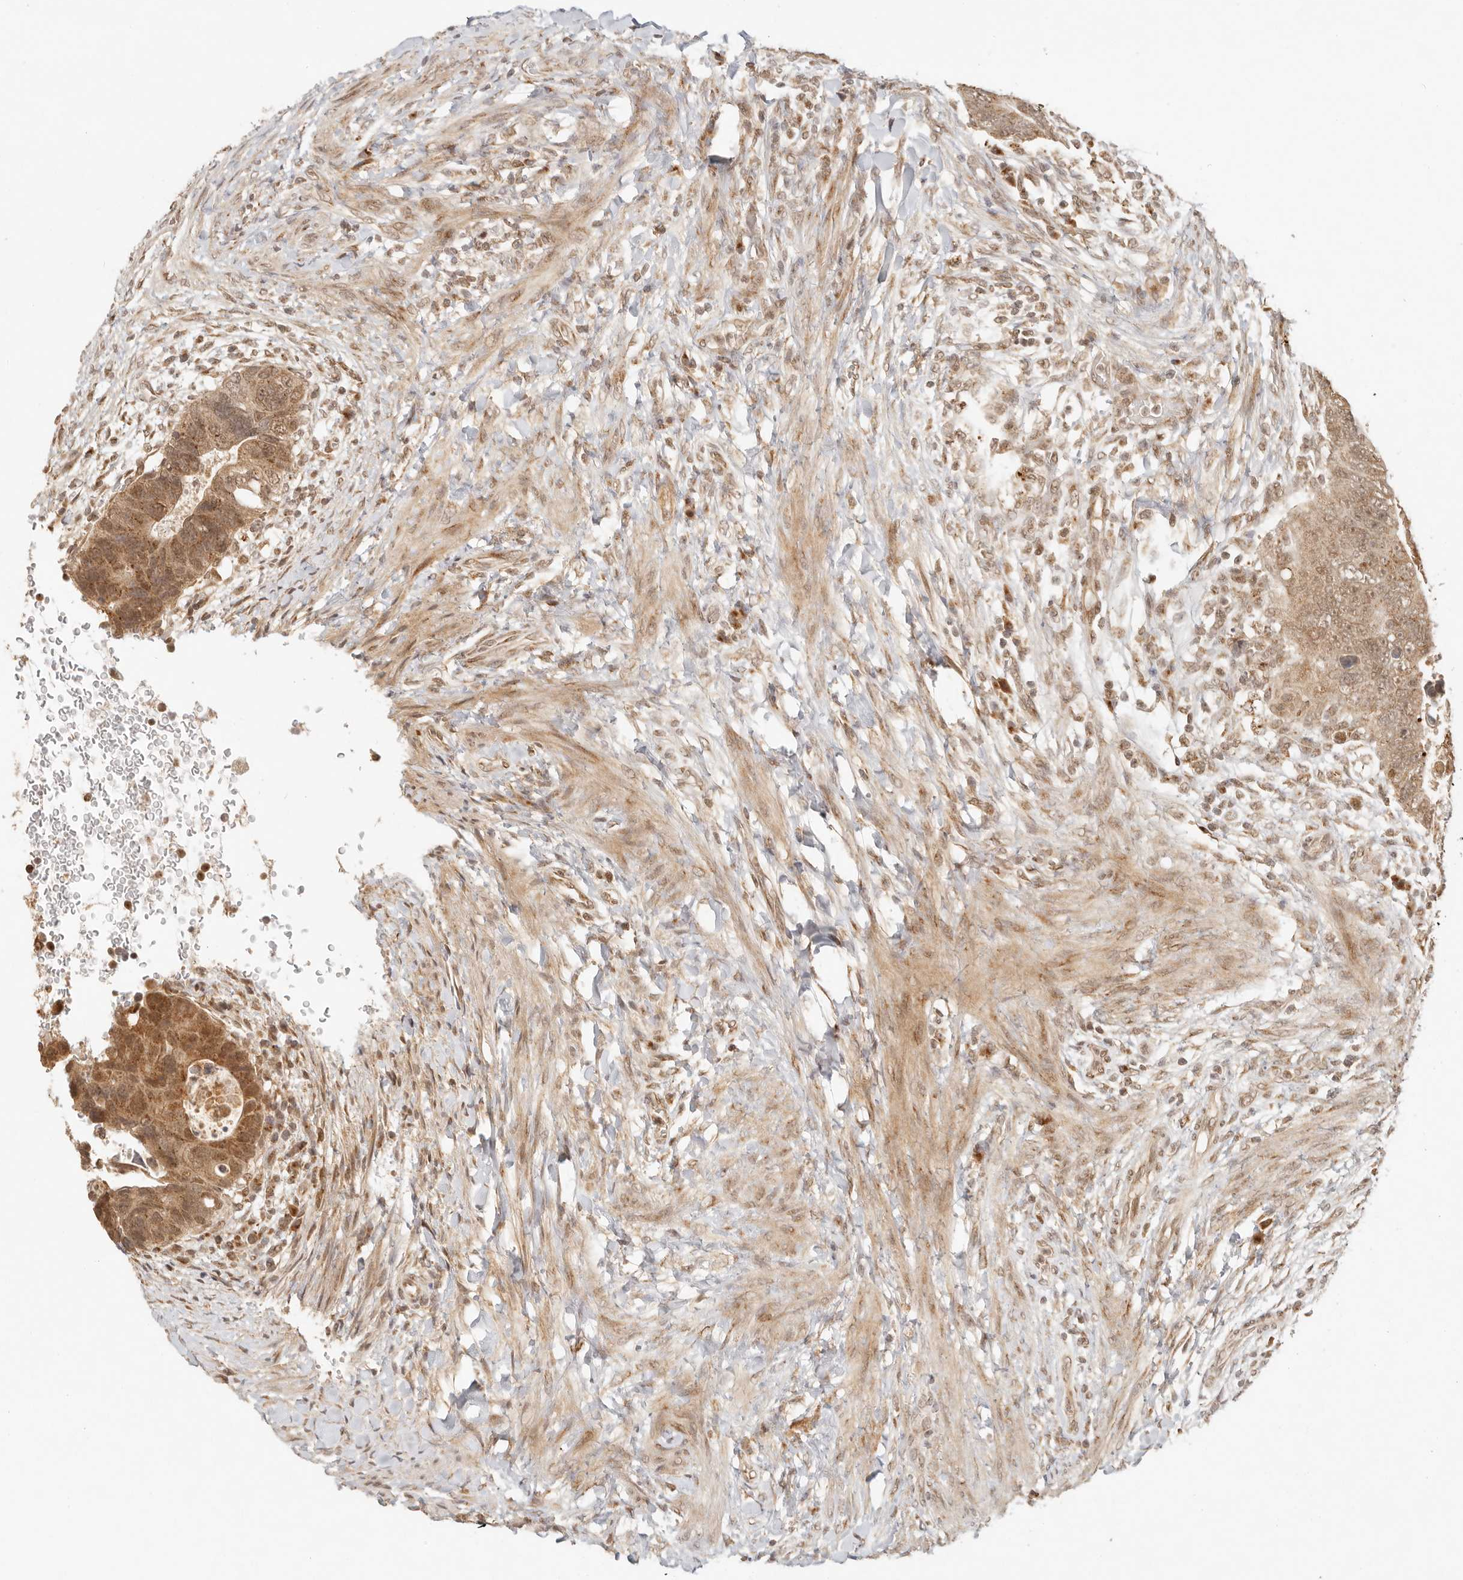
{"staining": {"intensity": "moderate", "quantity": ">75%", "location": "cytoplasmic/membranous,nuclear"}, "tissue": "colorectal cancer", "cell_type": "Tumor cells", "image_type": "cancer", "snomed": [{"axis": "morphology", "description": "Adenocarcinoma, NOS"}, {"axis": "topography", "description": "Rectum"}], "caption": "Immunohistochemical staining of human colorectal cancer displays medium levels of moderate cytoplasmic/membranous and nuclear protein staining in about >75% of tumor cells.", "gene": "INTS11", "patient": {"sex": "male", "age": 59}}